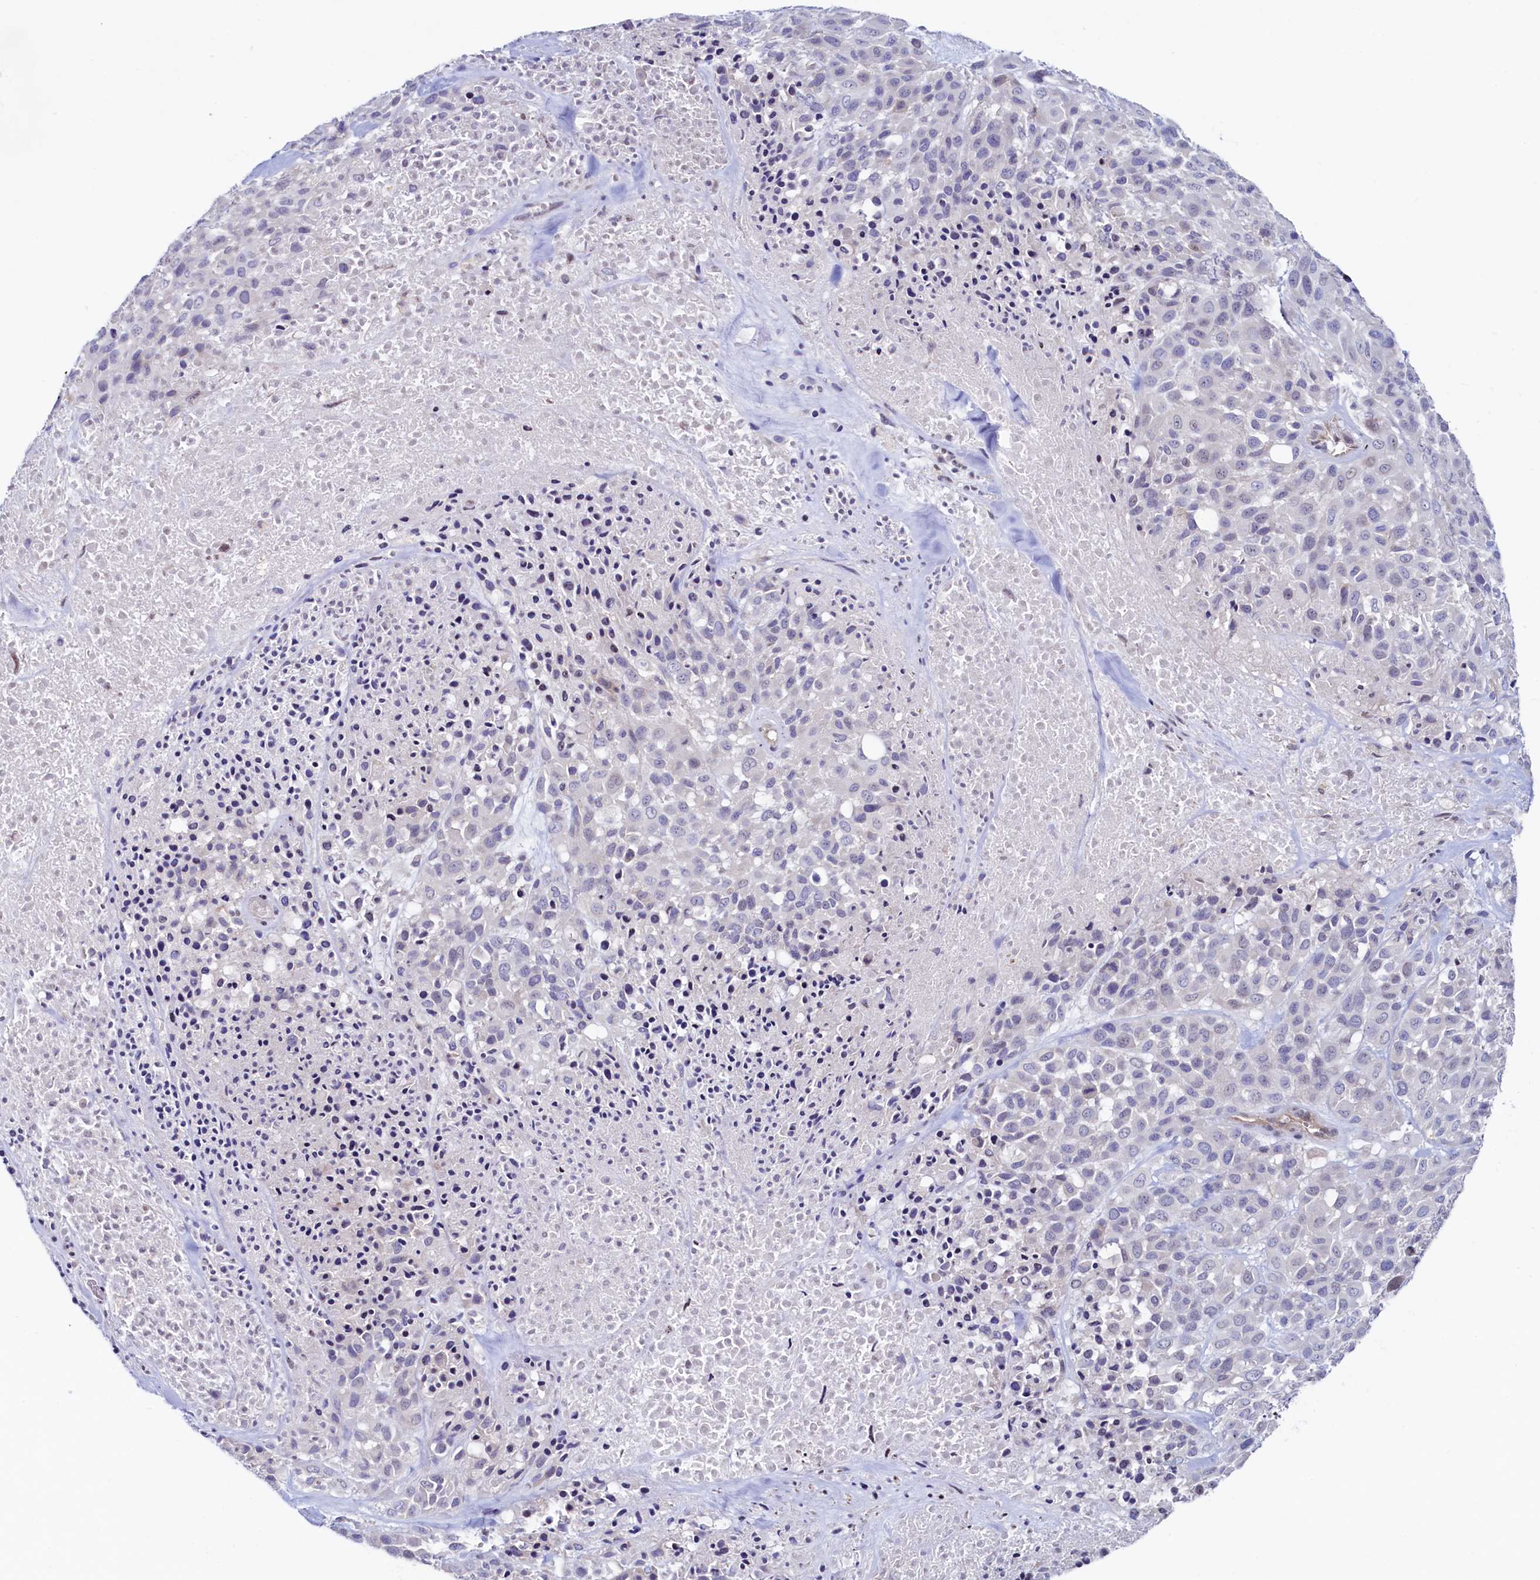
{"staining": {"intensity": "negative", "quantity": "none", "location": "none"}, "tissue": "melanoma", "cell_type": "Tumor cells", "image_type": "cancer", "snomed": [{"axis": "morphology", "description": "Malignant melanoma, Metastatic site"}, {"axis": "topography", "description": "Skin"}], "caption": "High magnification brightfield microscopy of melanoma stained with DAB (brown) and counterstained with hematoxylin (blue): tumor cells show no significant expression.", "gene": "ASTE1", "patient": {"sex": "female", "age": 81}}